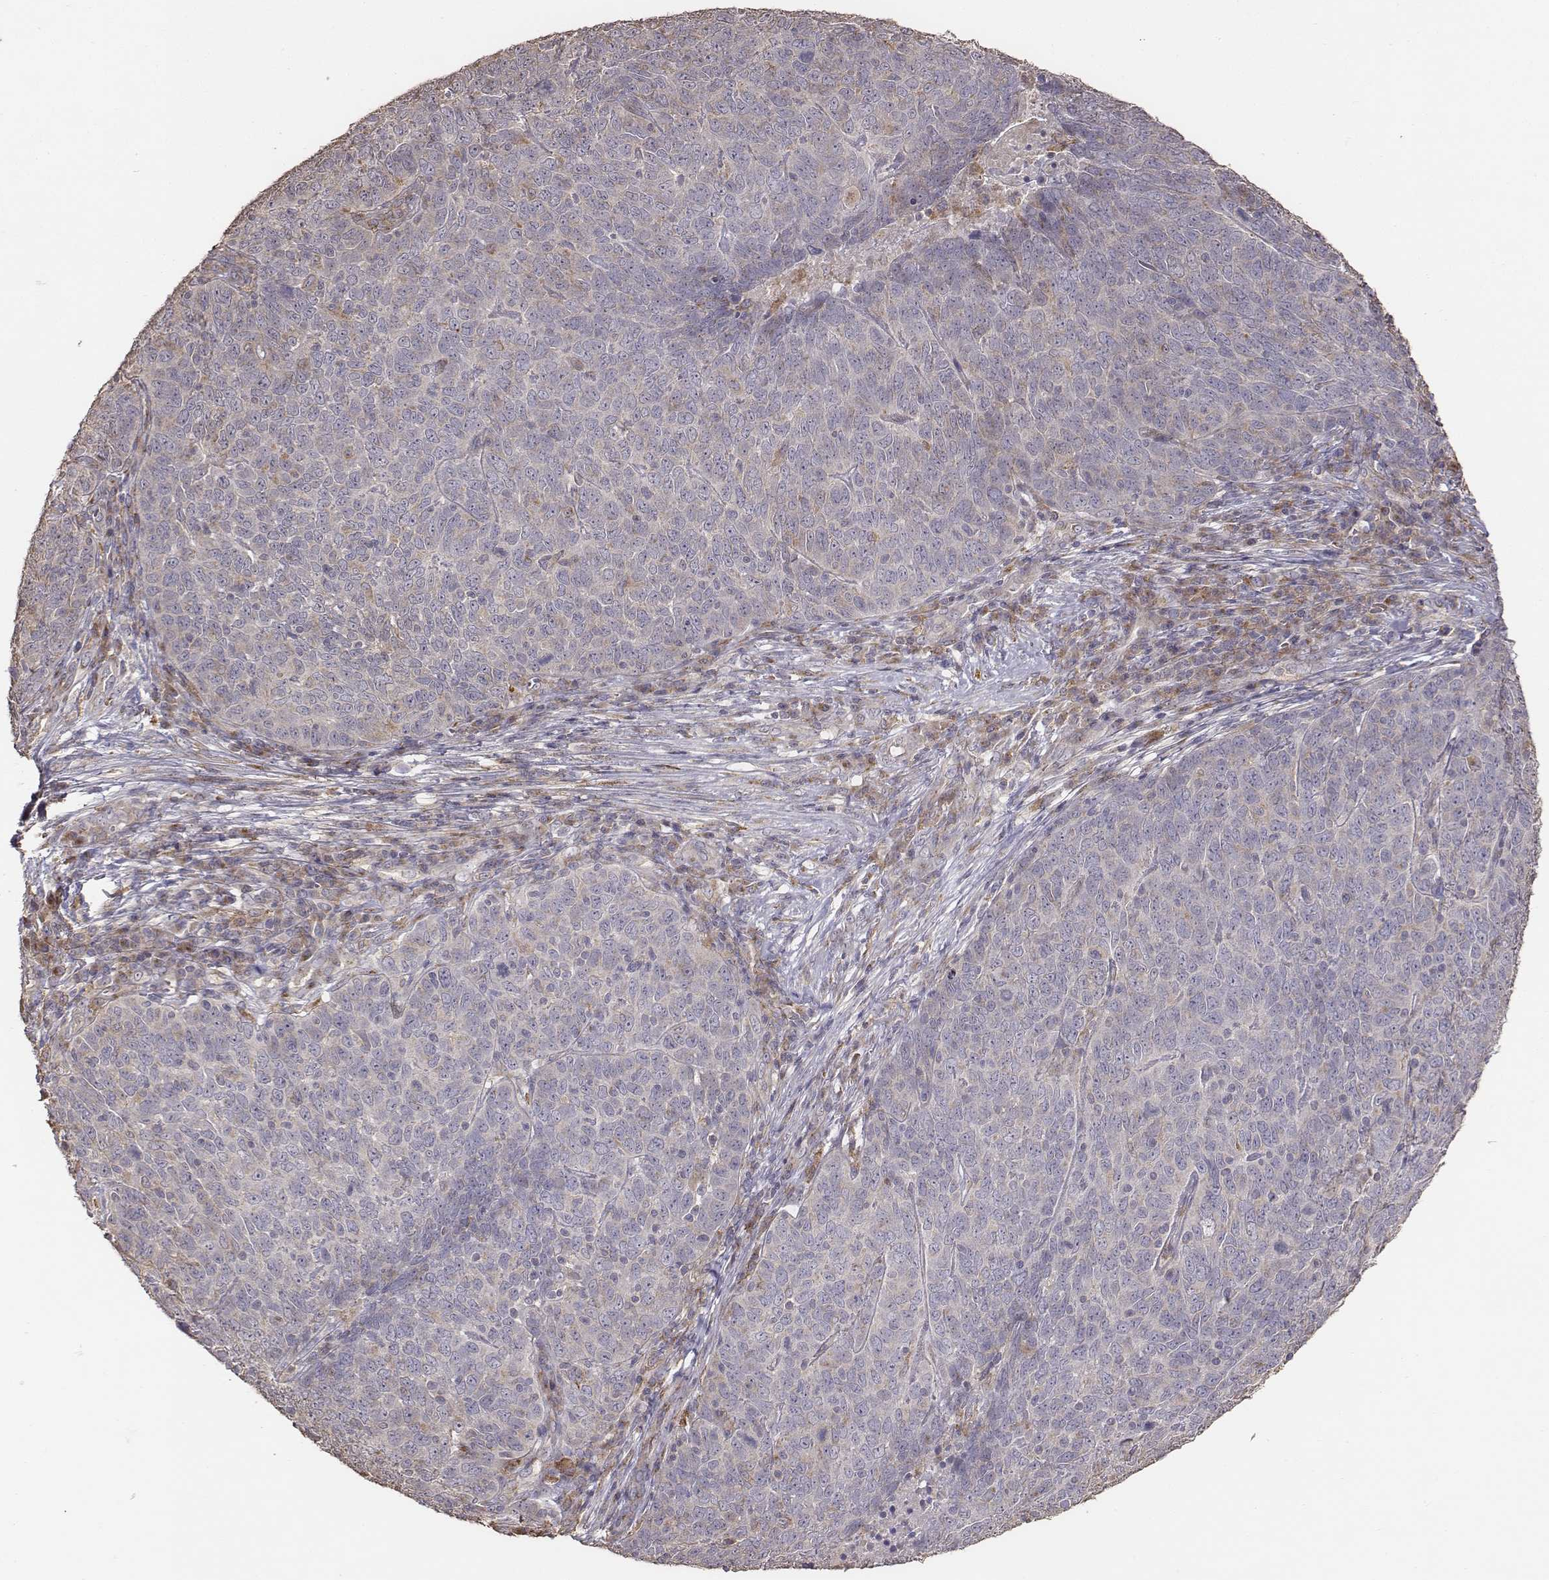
{"staining": {"intensity": "weak", "quantity": "25%-75%", "location": "cytoplasmic/membranous"}, "tissue": "skin cancer", "cell_type": "Tumor cells", "image_type": "cancer", "snomed": [{"axis": "morphology", "description": "Squamous cell carcinoma, NOS"}, {"axis": "topography", "description": "Skin"}, {"axis": "topography", "description": "Anal"}], "caption": "Immunohistochemistry (IHC) photomicrograph of skin squamous cell carcinoma stained for a protein (brown), which reveals low levels of weak cytoplasmic/membranous positivity in approximately 25%-75% of tumor cells.", "gene": "AP1B1", "patient": {"sex": "female", "age": 51}}